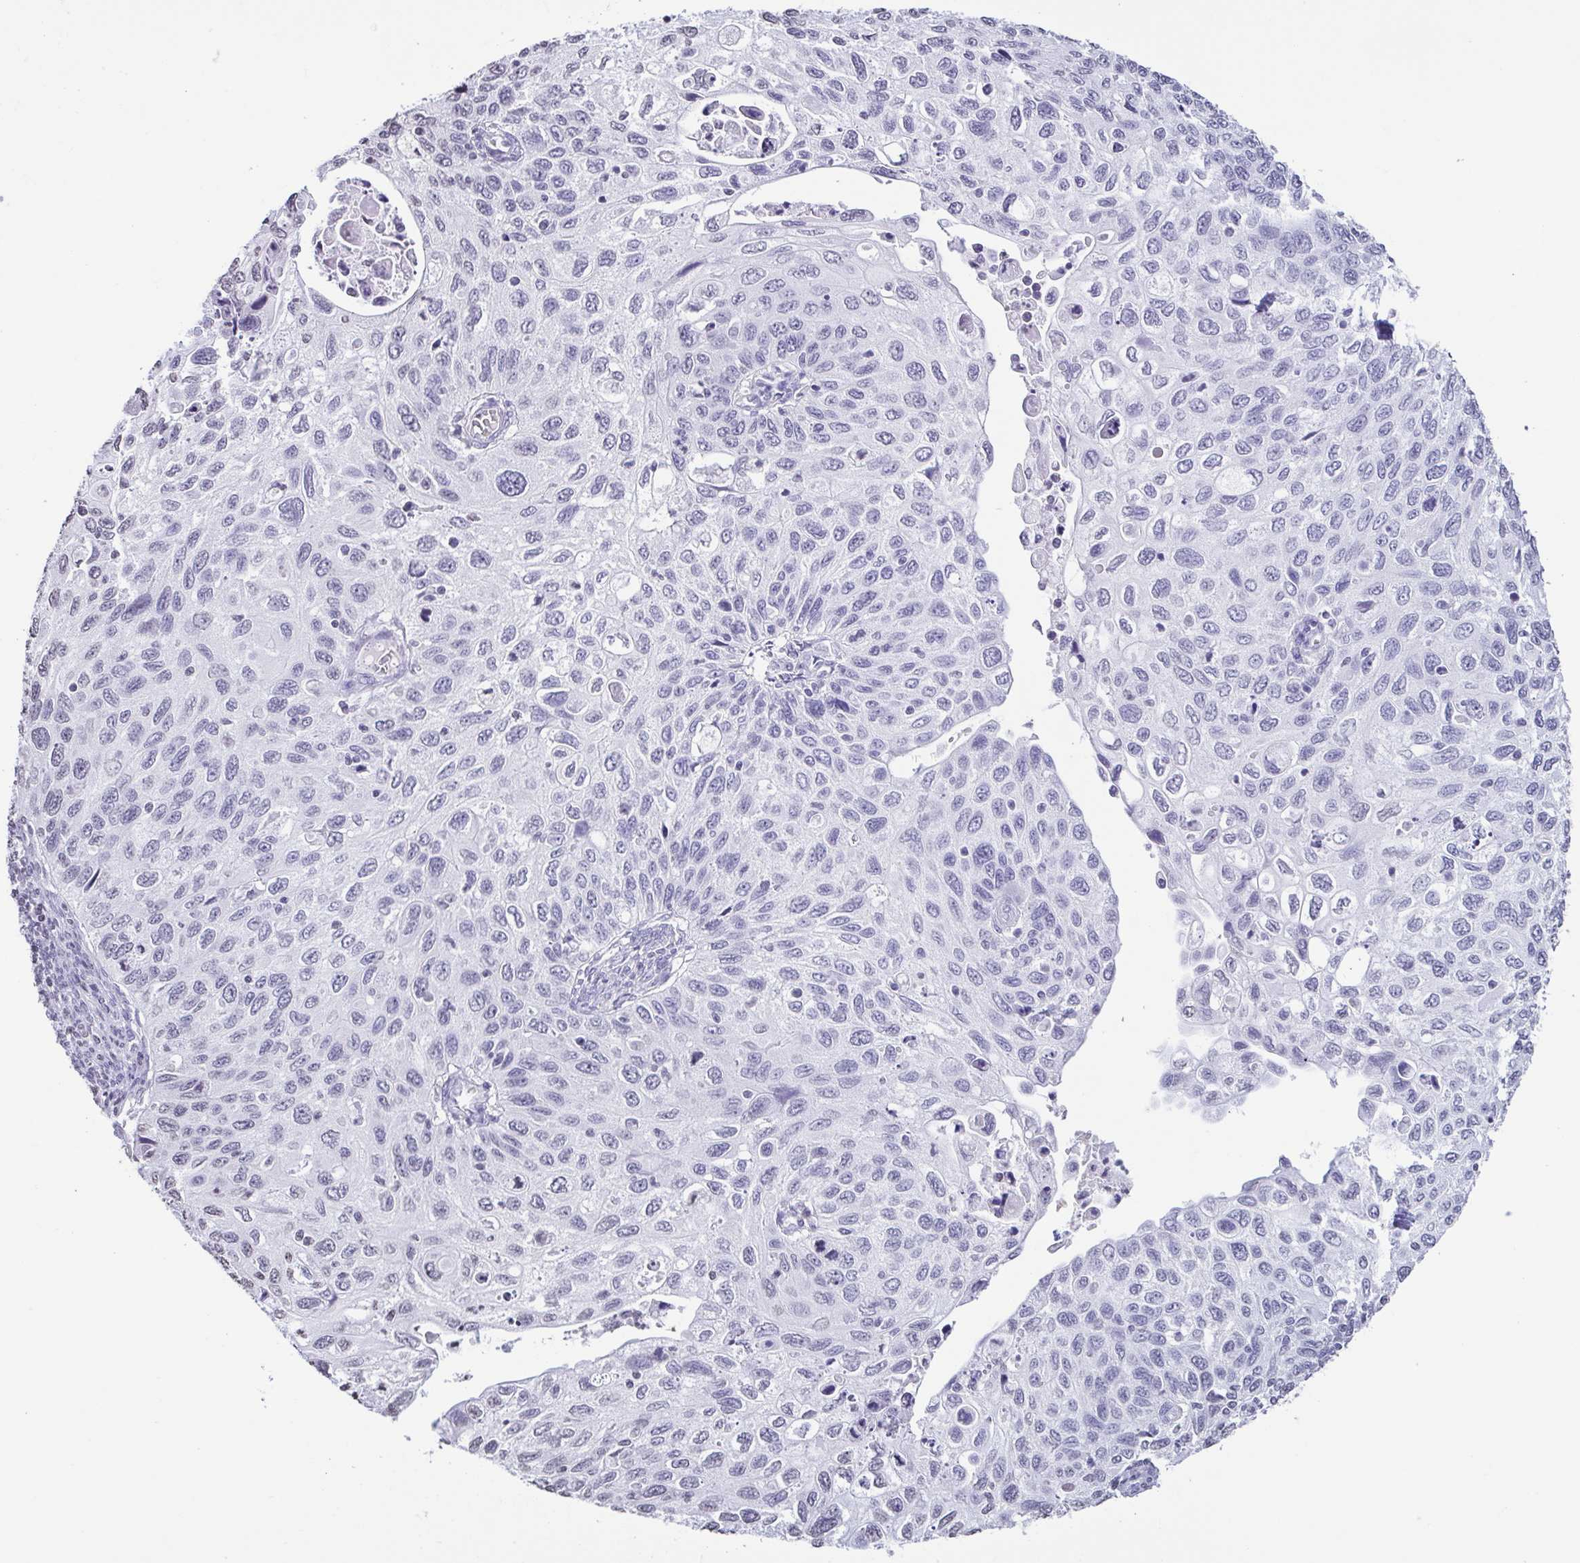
{"staining": {"intensity": "negative", "quantity": "none", "location": "none"}, "tissue": "cervical cancer", "cell_type": "Tumor cells", "image_type": "cancer", "snomed": [{"axis": "morphology", "description": "Squamous cell carcinoma, NOS"}, {"axis": "topography", "description": "Cervix"}], "caption": "IHC photomicrograph of human cervical squamous cell carcinoma stained for a protein (brown), which reveals no expression in tumor cells.", "gene": "VCY1B", "patient": {"sex": "female", "age": 70}}